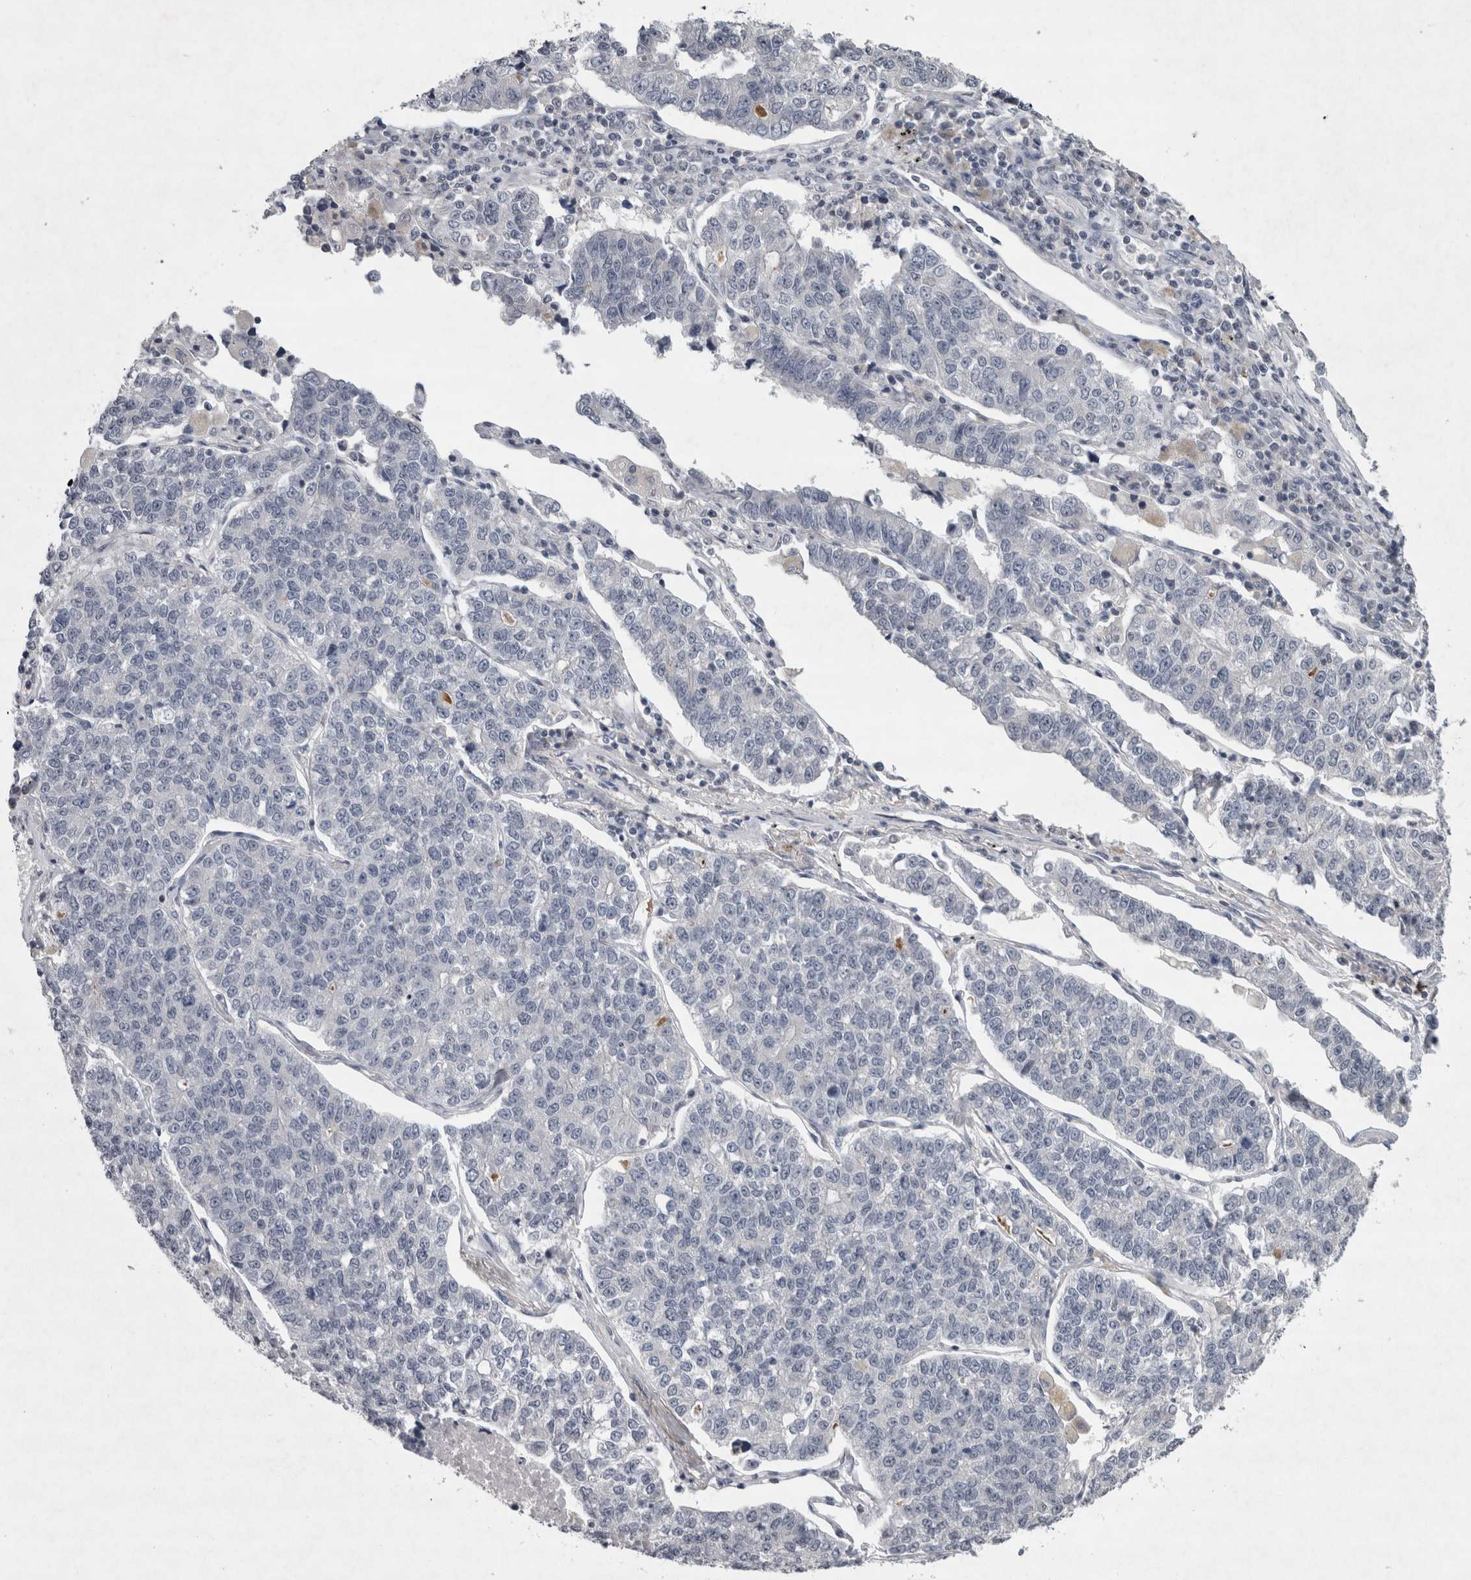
{"staining": {"intensity": "negative", "quantity": "none", "location": "none"}, "tissue": "lung cancer", "cell_type": "Tumor cells", "image_type": "cancer", "snomed": [{"axis": "morphology", "description": "Adenocarcinoma, NOS"}, {"axis": "topography", "description": "Lung"}], "caption": "A micrograph of human lung adenocarcinoma is negative for staining in tumor cells.", "gene": "WNT7A", "patient": {"sex": "male", "age": 49}}